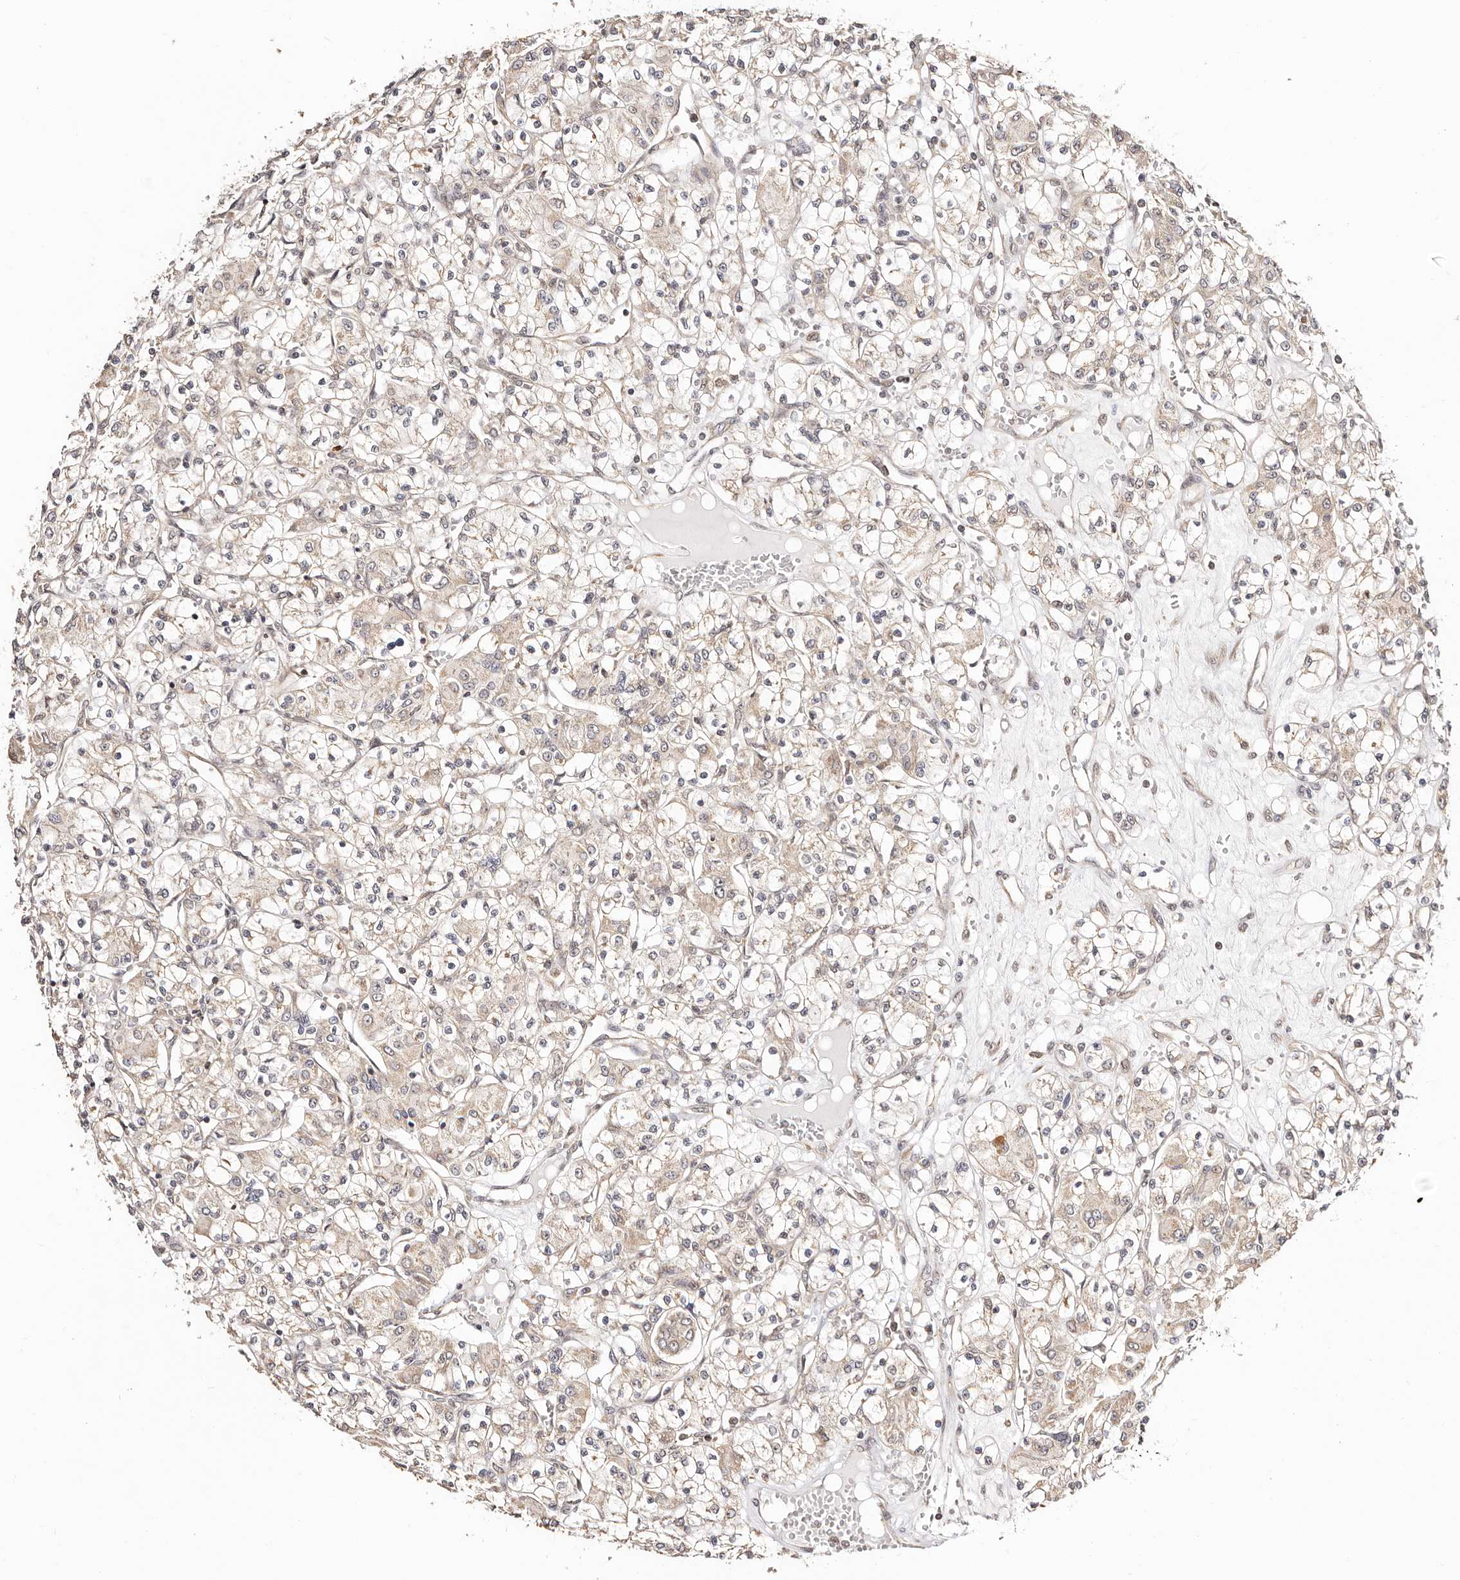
{"staining": {"intensity": "weak", "quantity": "25%-75%", "location": "cytoplasmic/membranous"}, "tissue": "renal cancer", "cell_type": "Tumor cells", "image_type": "cancer", "snomed": [{"axis": "morphology", "description": "Adenocarcinoma, NOS"}, {"axis": "topography", "description": "Kidney"}], "caption": "DAB (3,3'-diaminobenzidine) immunohistochemical staining of human renal cancer (adenocarcinoma) shows weak cytoplasmic/membranous protein expression in approximately 25%-75% of tumor cells.", "gene": "CTNNBL1", "patient": {"sex": "female", "age": 59}}